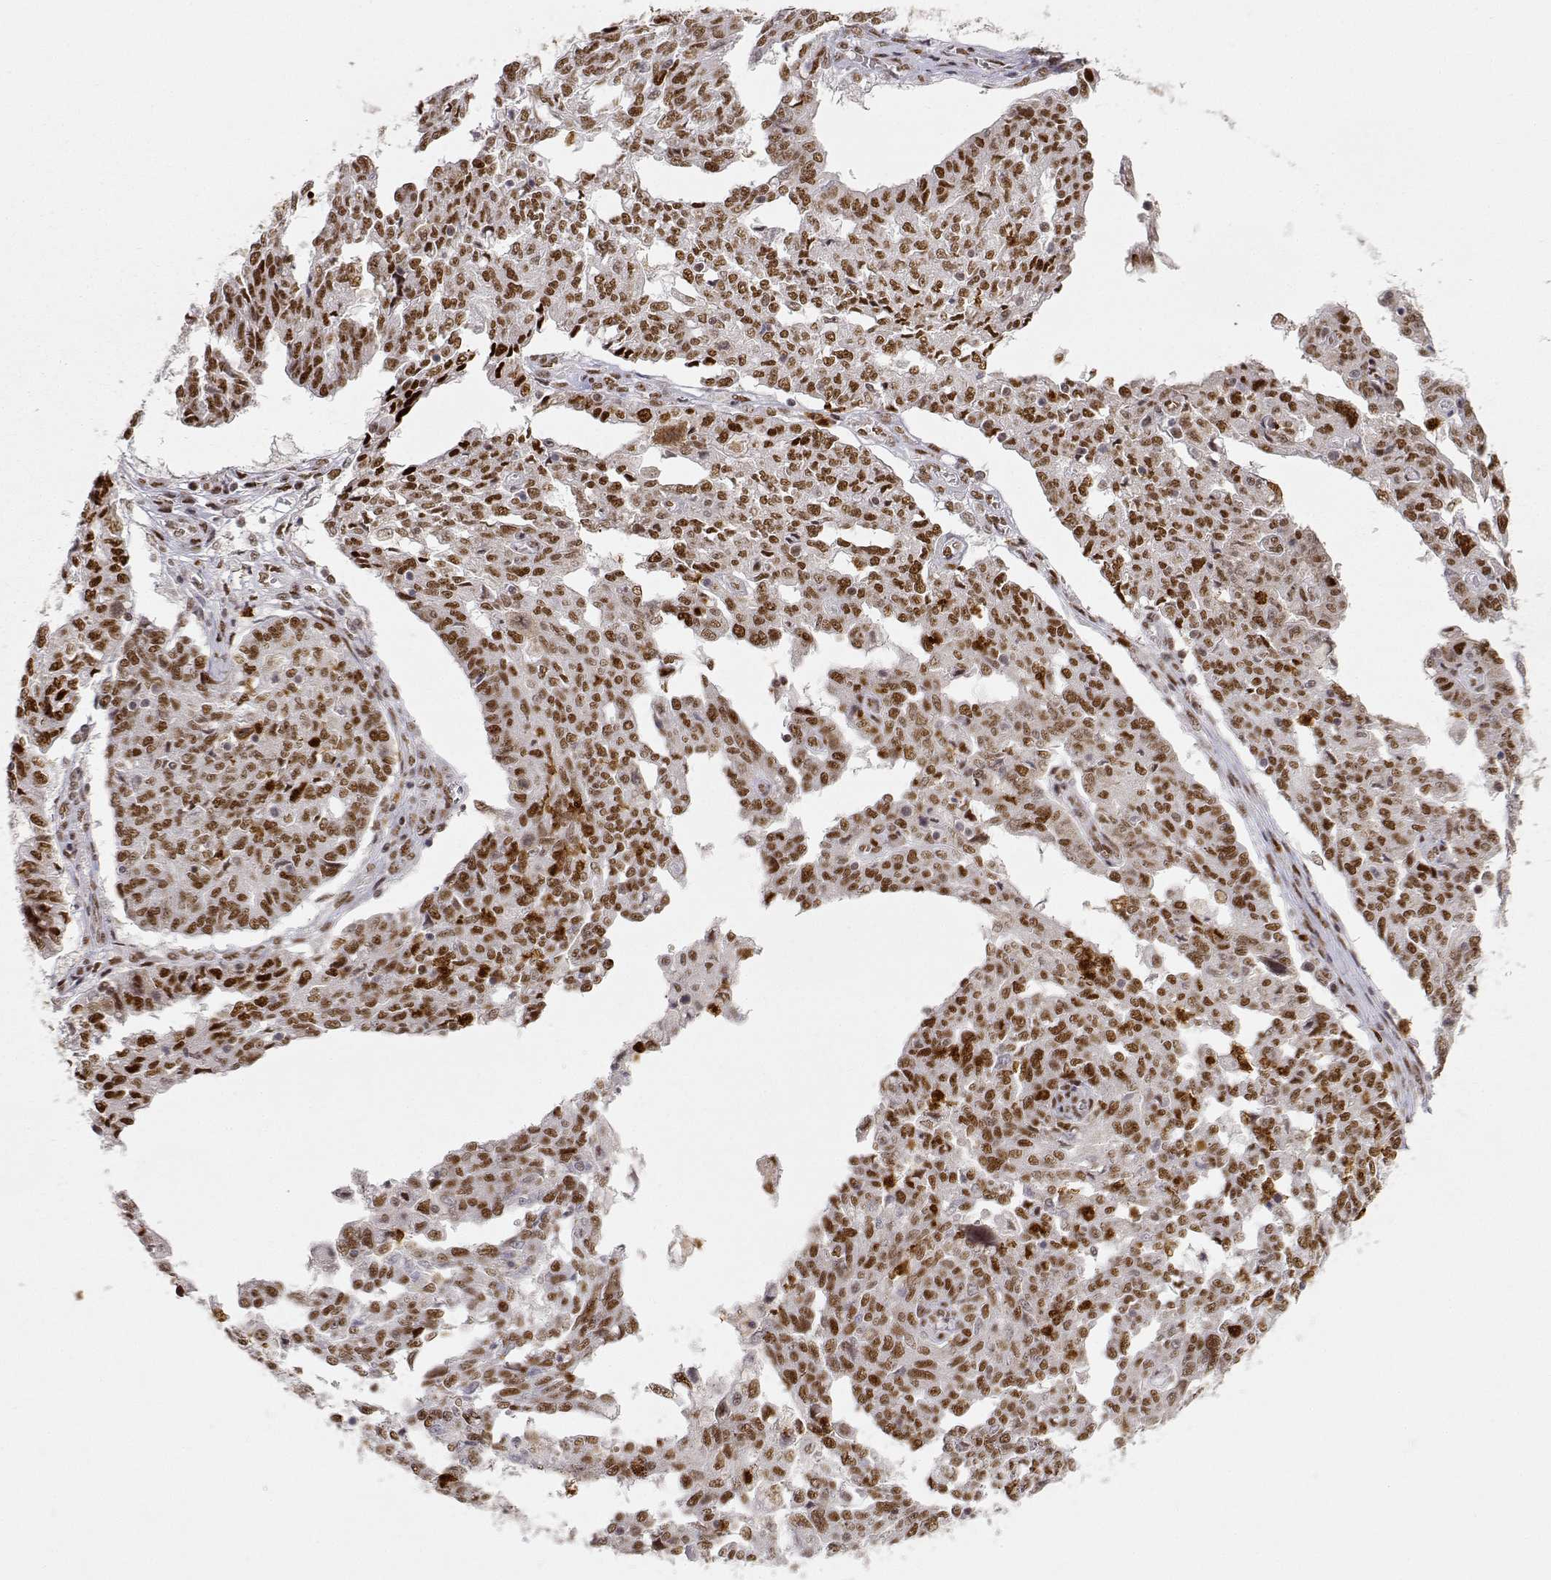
{"staining": {"intensity": "strong", "quantity": "25%-75%", "location": "nuclear"}, "tissue": "ovarian cancer", "cell_type": "Tumor cells", "image_type": "cancer", "snomed": [{"axis": "morphology", "description": "Cystadenocarcinoma, serous, NOS"}, {"axis": "topography", "description": "Ovary"}], "caption": "Protein expression analysis of human ovarian cancer (serous cystadenocarcinoma) reveals strong nuclear staining in approximately 25%-75% of tumor cells.", "gene": "RSF1", "patient": {"sex": "female", "age": 67}}